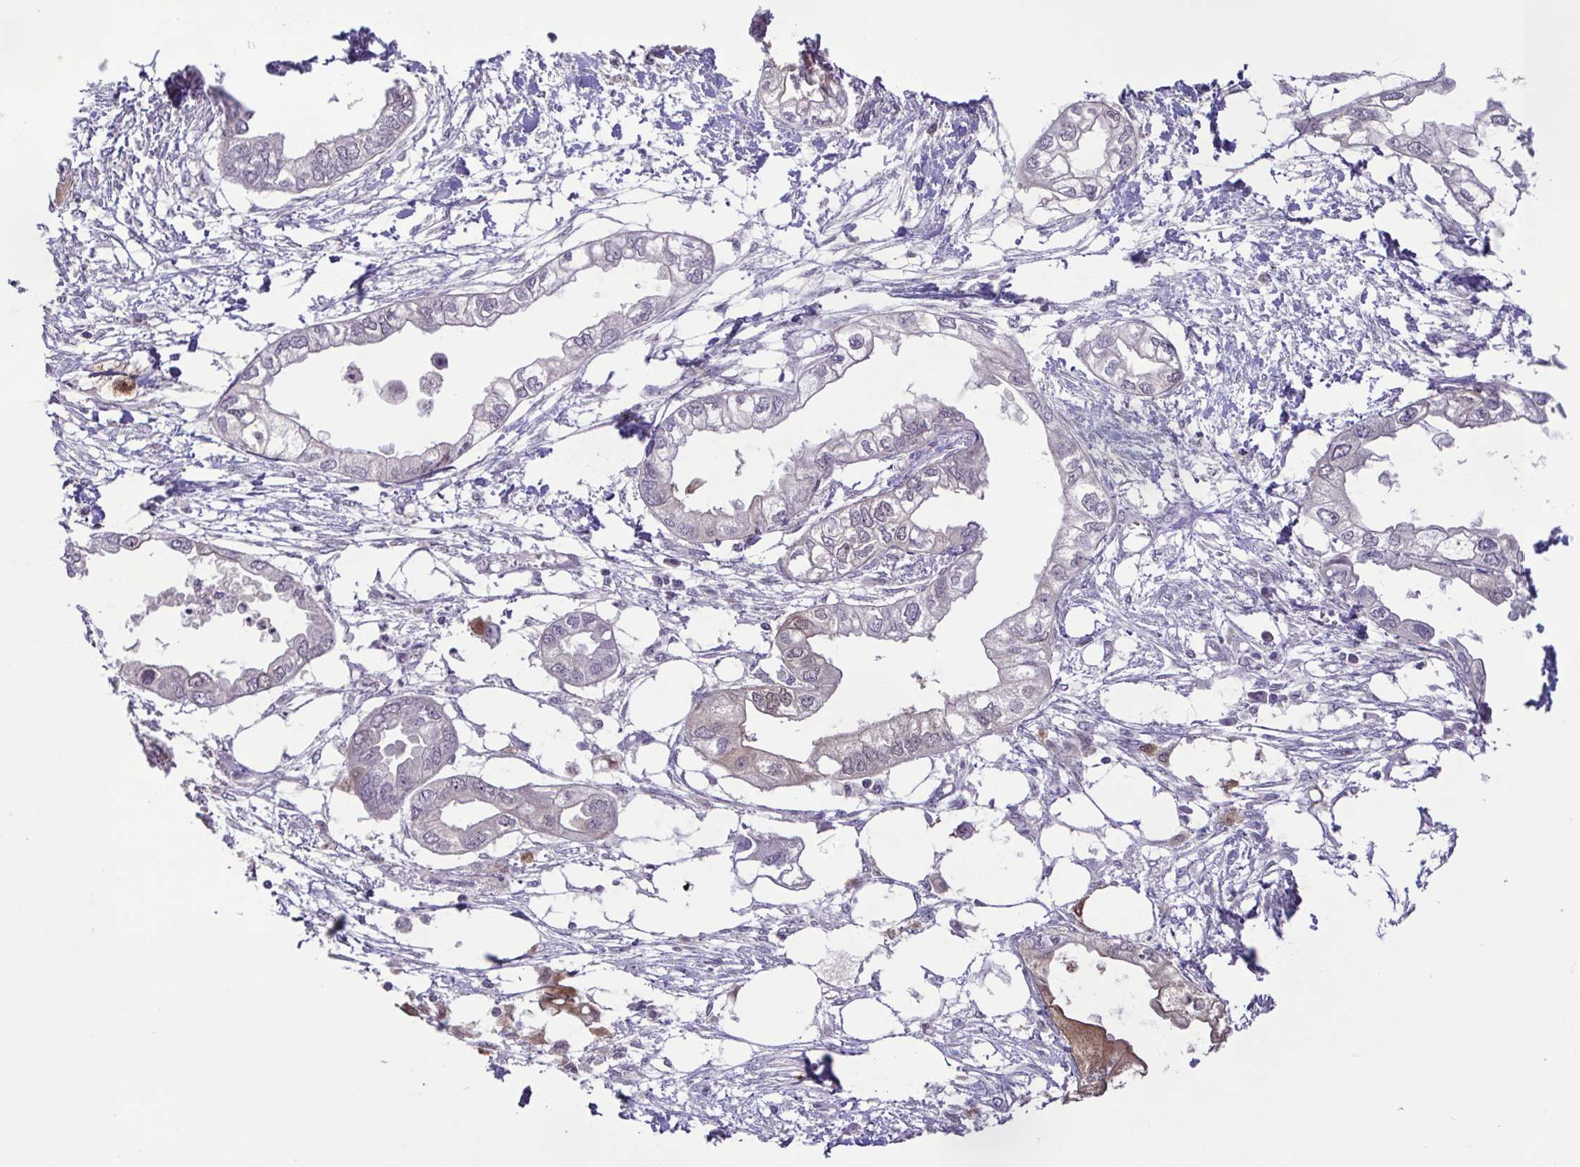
{"staining": {"intensity": "negative", "quantity": "none", "location": "none"}, "tissue": "endometrial cancer", "cell_type": "Tumor cells", "image_type": "cancer", "snomed": [{"axis": "morphology", "description": "Adenocarcinoma, NOS"}, {"axis": "morphology", "description": "Adenocarcinoma, metastatic, NOS"}, {"axis": "topography", "description": "Adipose tissue"}, {"axis": "topography", "description": "Endometrium"}], "caption": "The immunohistochemistry (IHC) image has no significant positivity in tumor cells of metastatic adenocarcinoma (endometrial) tissue.", "gene": "IL1RN", "patient": {"sex": "female", "age": 67}}